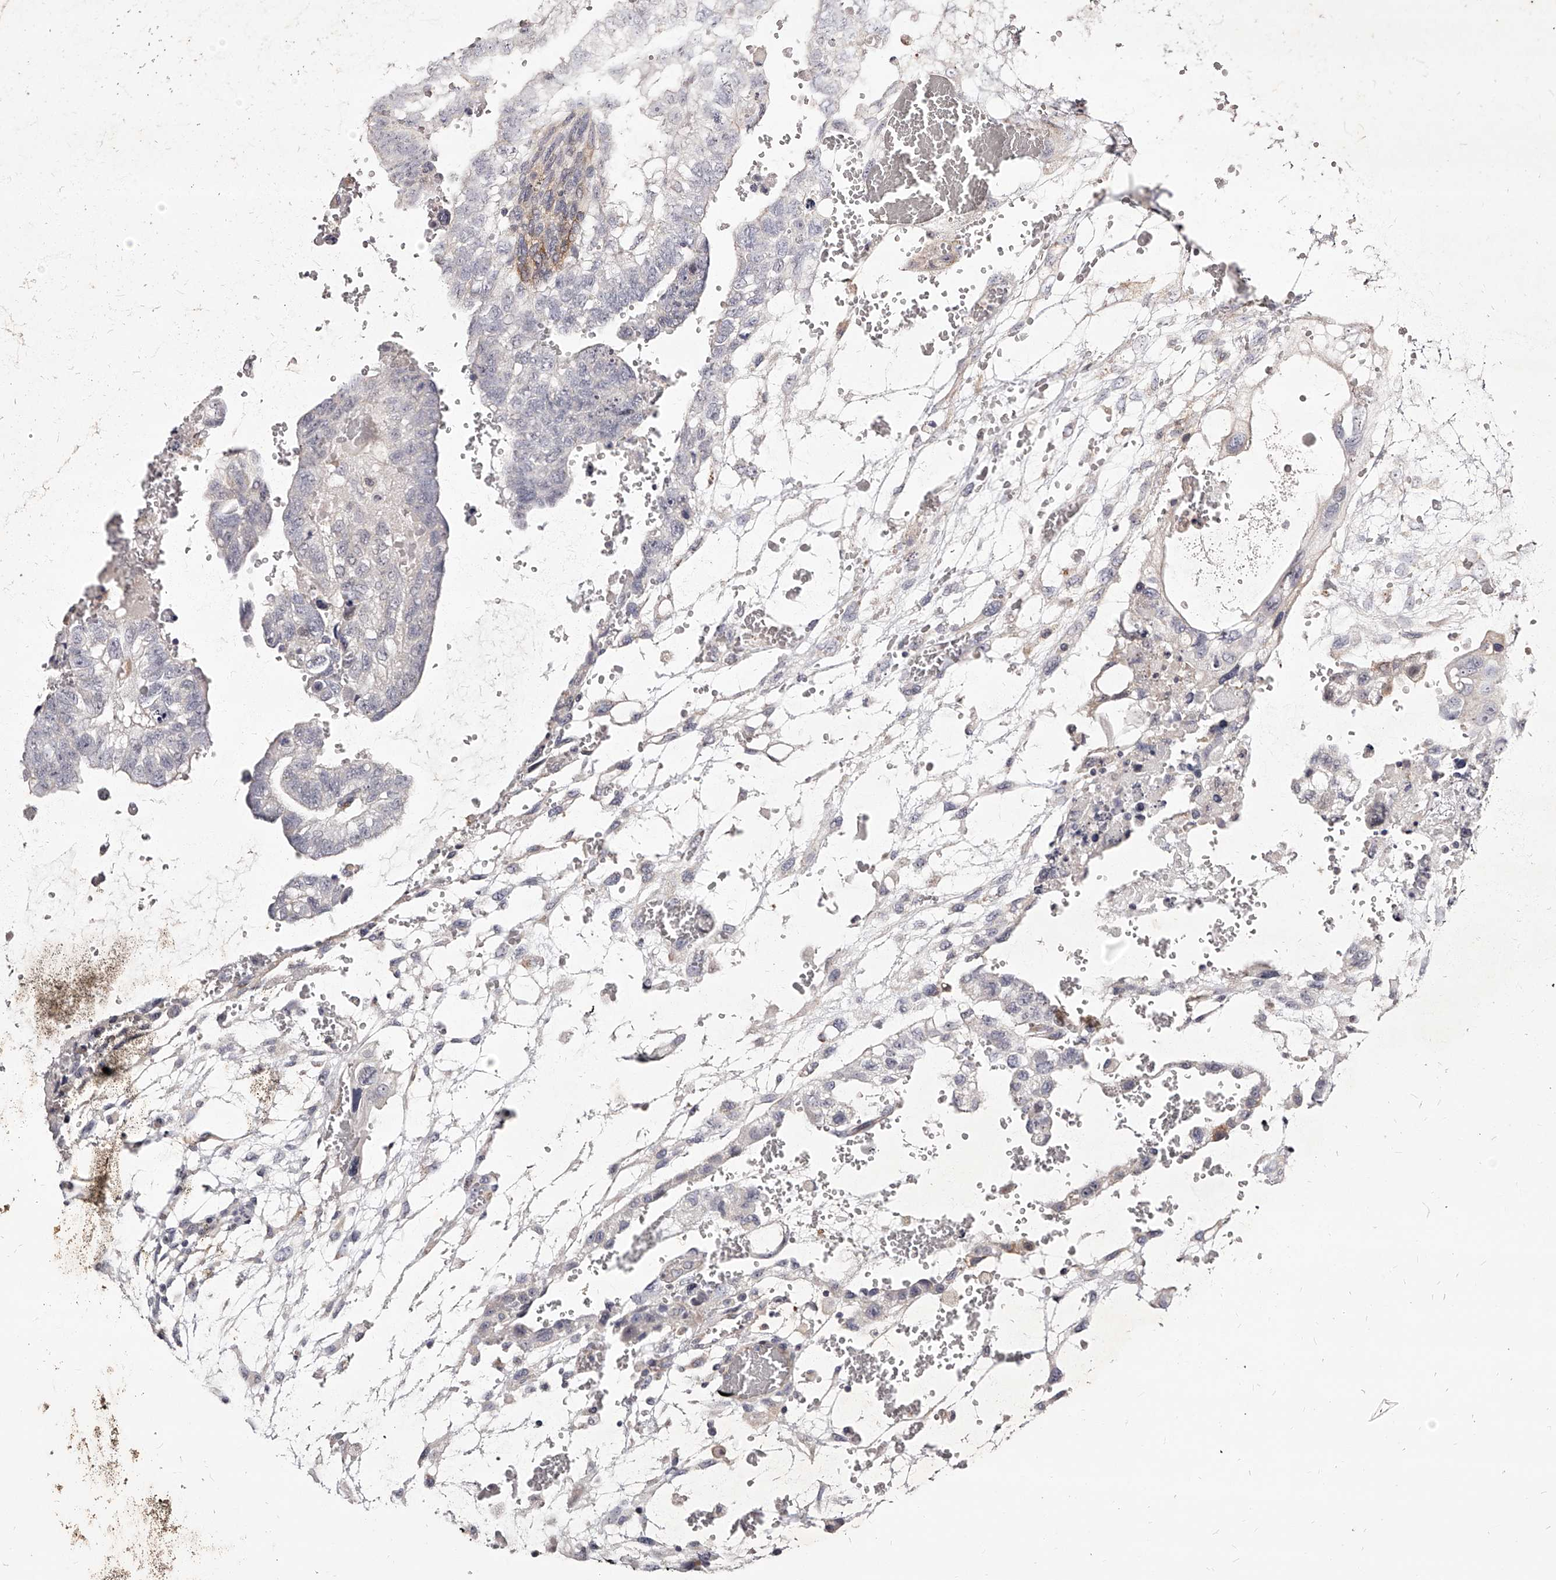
{"staining": {"intensity": "negative", "quantity": "none", "location": "none"}, "tissue": "testis cancer", "cell_type": "Tumor cells", "image_type": "cancer", "snomed": [{"axis": "morphology", "description": "Carcinoma, Embryonal, NOS"}, {"axis": "topography", "description": "Testis"}], "caption": "The IHC histopathology image has no significant positivity in tumor cells of testis embryonal carcinoma tissue.", "gene": "CD82", "patient": {"sex": "male", "age": 36}}